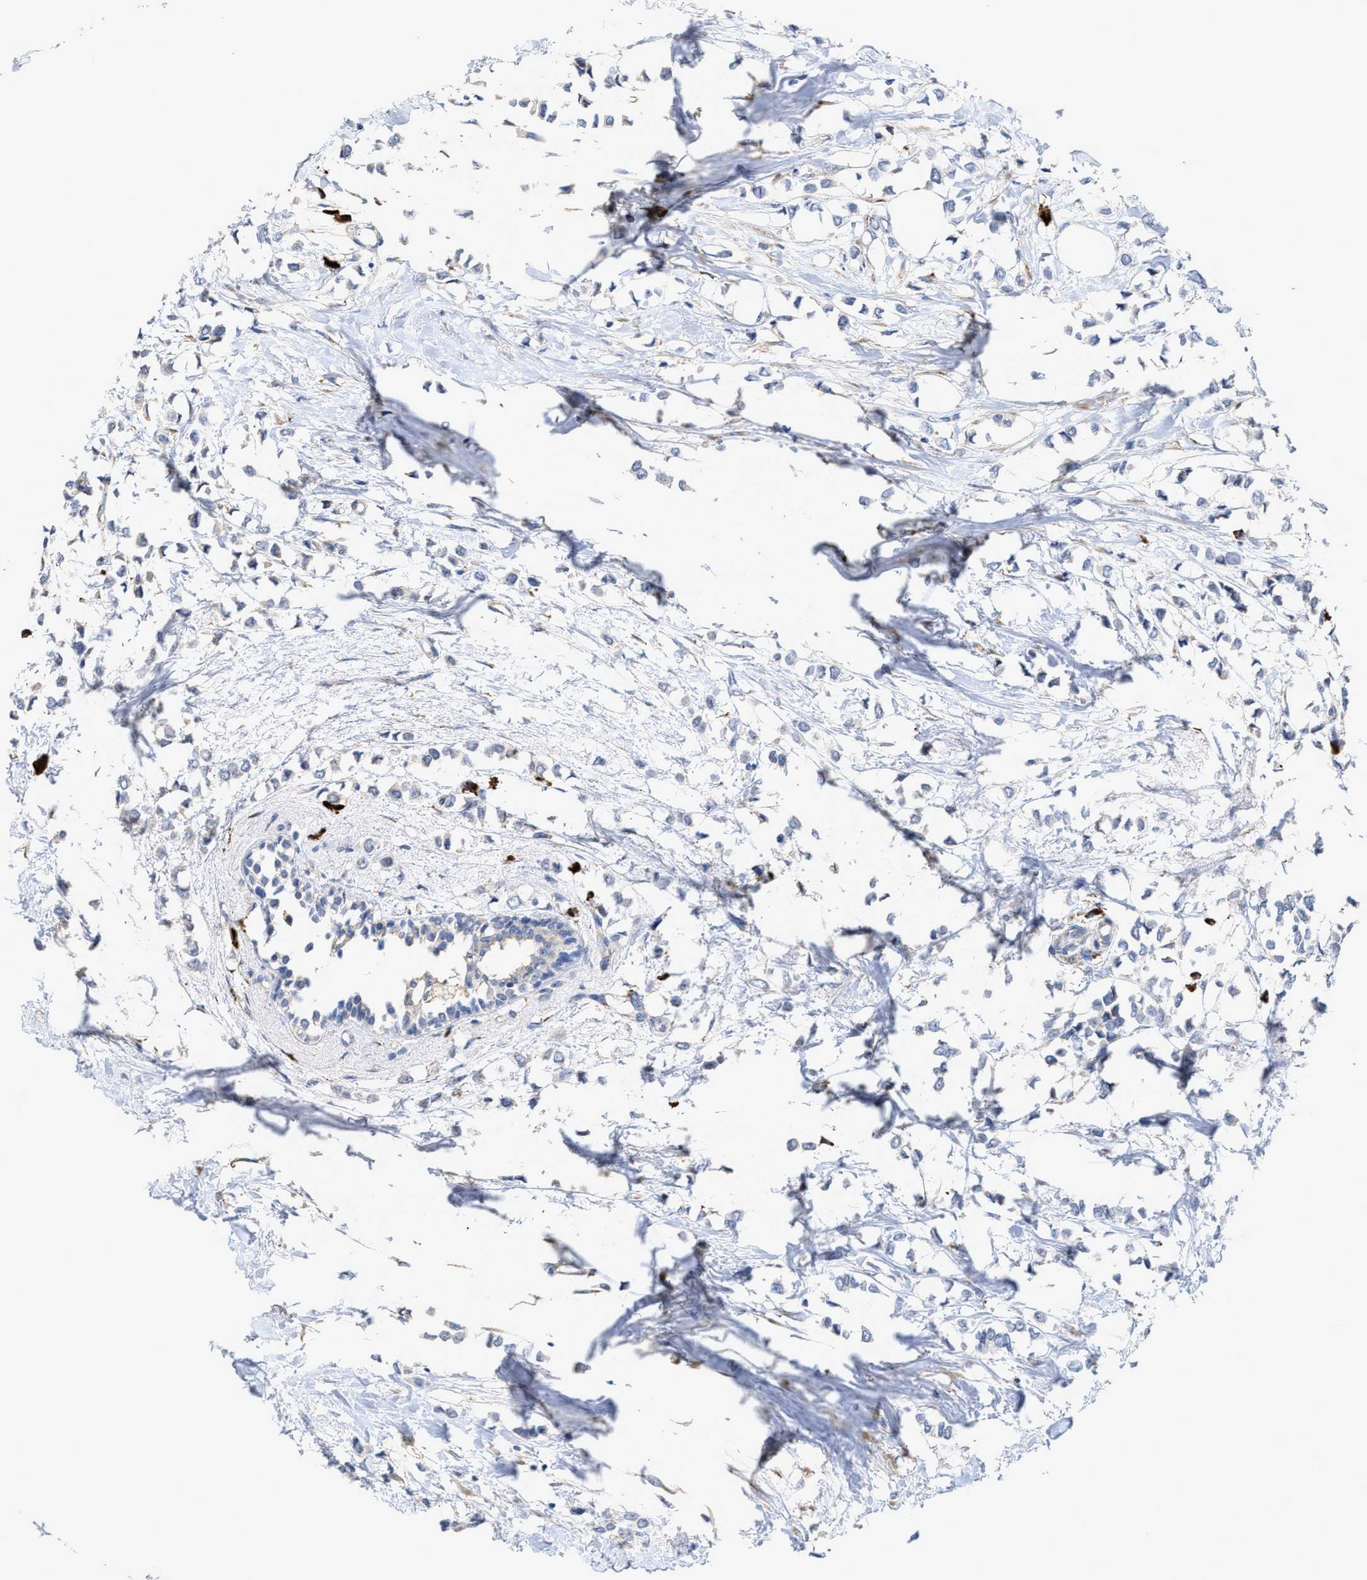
{"staining": {"intensity": "negative", "quantity": "none", "location": "none"}, "tissue": "breast cancer", "cell_type": "Tumor cells", "image_type": "cancer", "snomed": [{"axis": "morphology", "description": "Lobular carcinoma"}, {"axis": "topography", "description": "Breast"}], "caption": "Micrograph shows no significant protein staining in tumor cells of lobular carcinoma (breast). (Stains: DAB (3,3'-diaminobenzidine) immunohistochemistry (IHC) with hematoxylin counter stain, Microscopy: brightfield microscopy at high magnification).", "gene": "RYR2", "patient": {"sex": "female", "age": 51}}